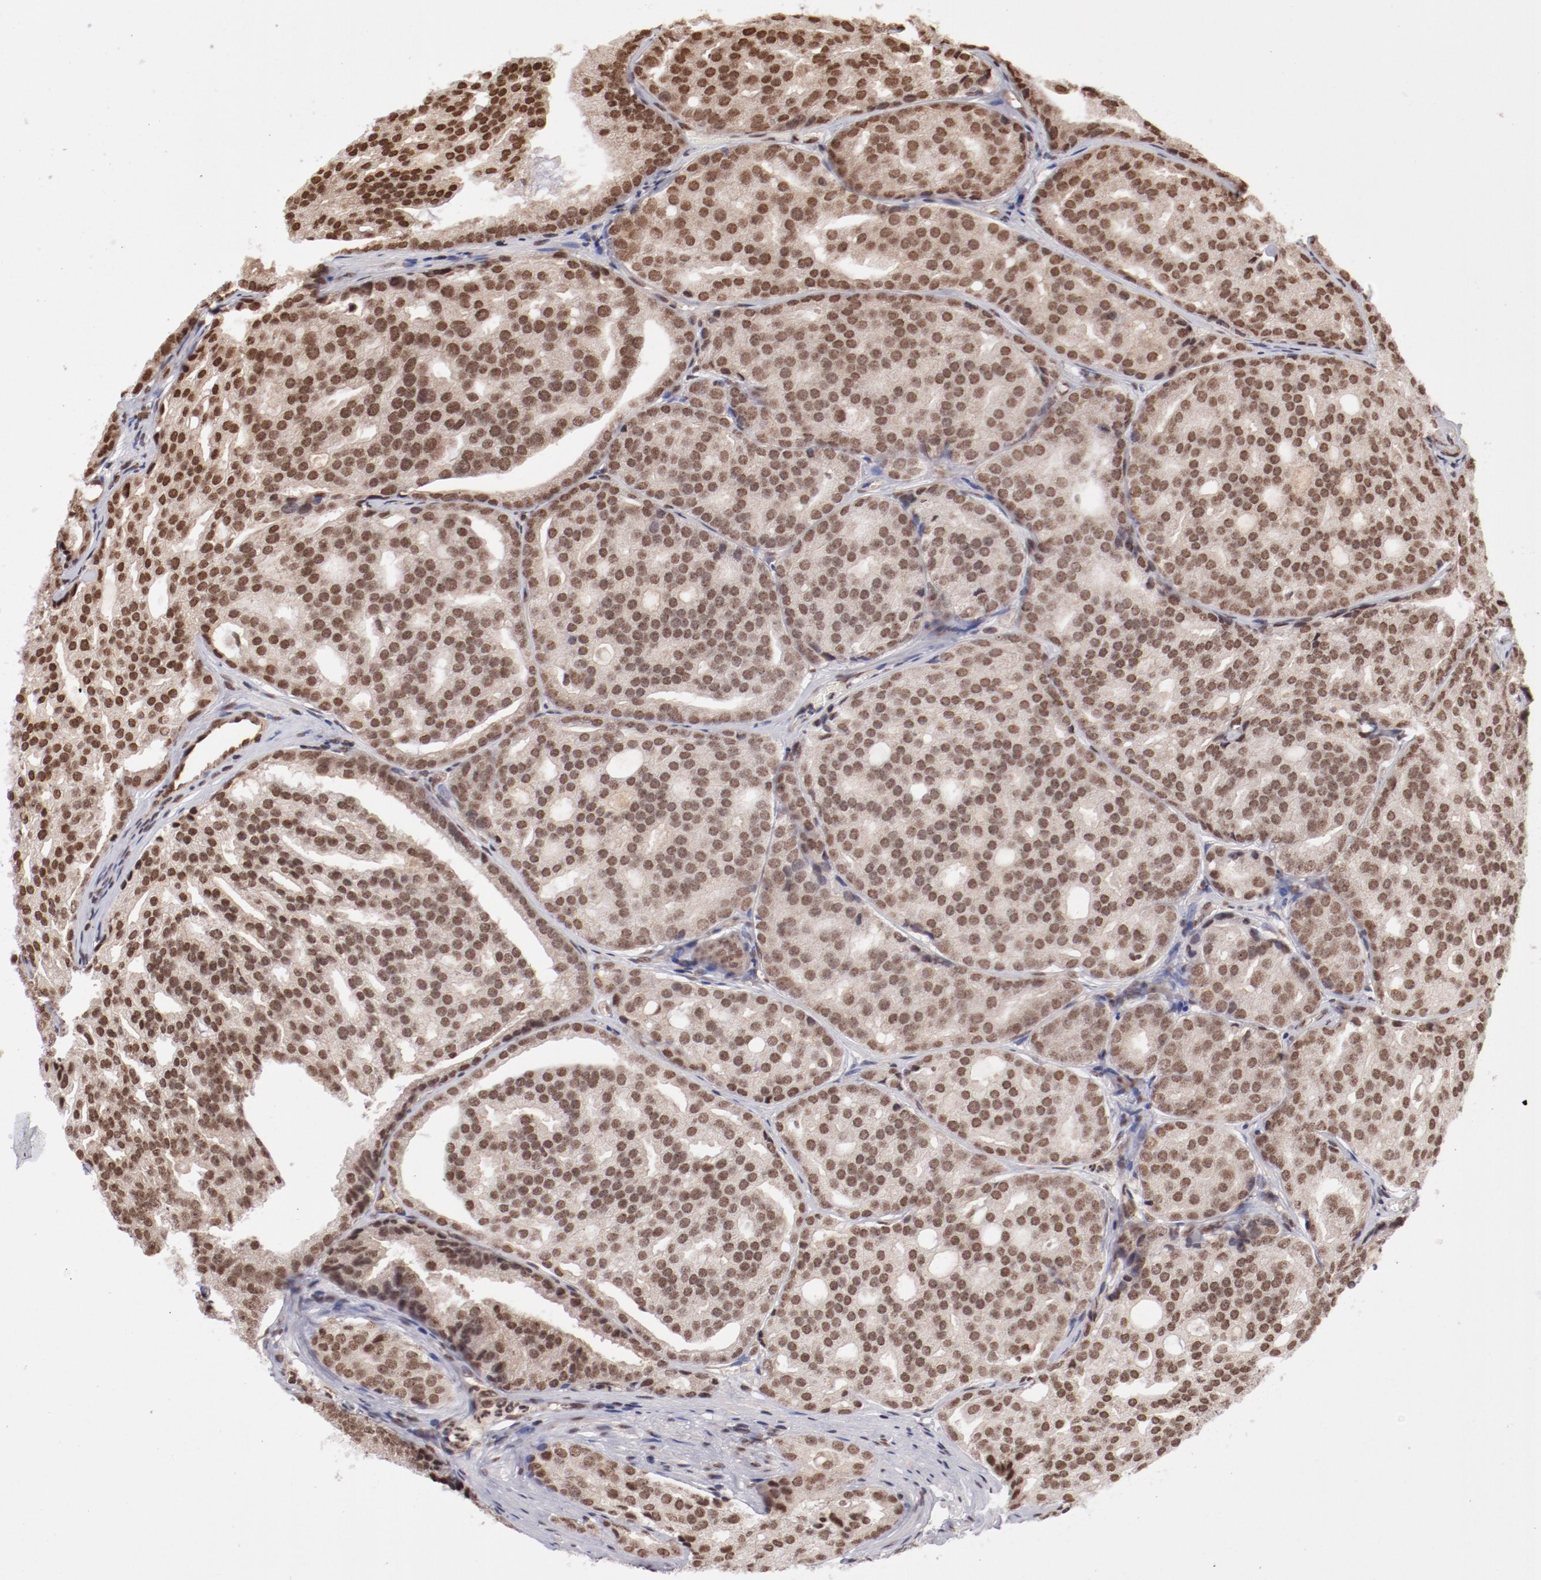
{"staining": {"intensity": "moderate", "quantity": ">75%", "location": "nuclear"}, "tissue": "prostate cancer", "cell_type": "Tumor cells", "image_type": "cancer", "snomed": [{"axis": "morphology", "description": "Adenocarcinoma, High grade"}, {"axis": "topography", "description": "Prostate"}], "caption": "This image displays immunohistochemistry (IHC) staining of prostate cancer, with medium moderate nuclear positivity in about >75% of tumor cells.", "gene": "ABL2", "patient": {"sex": "male", "age": 64}}